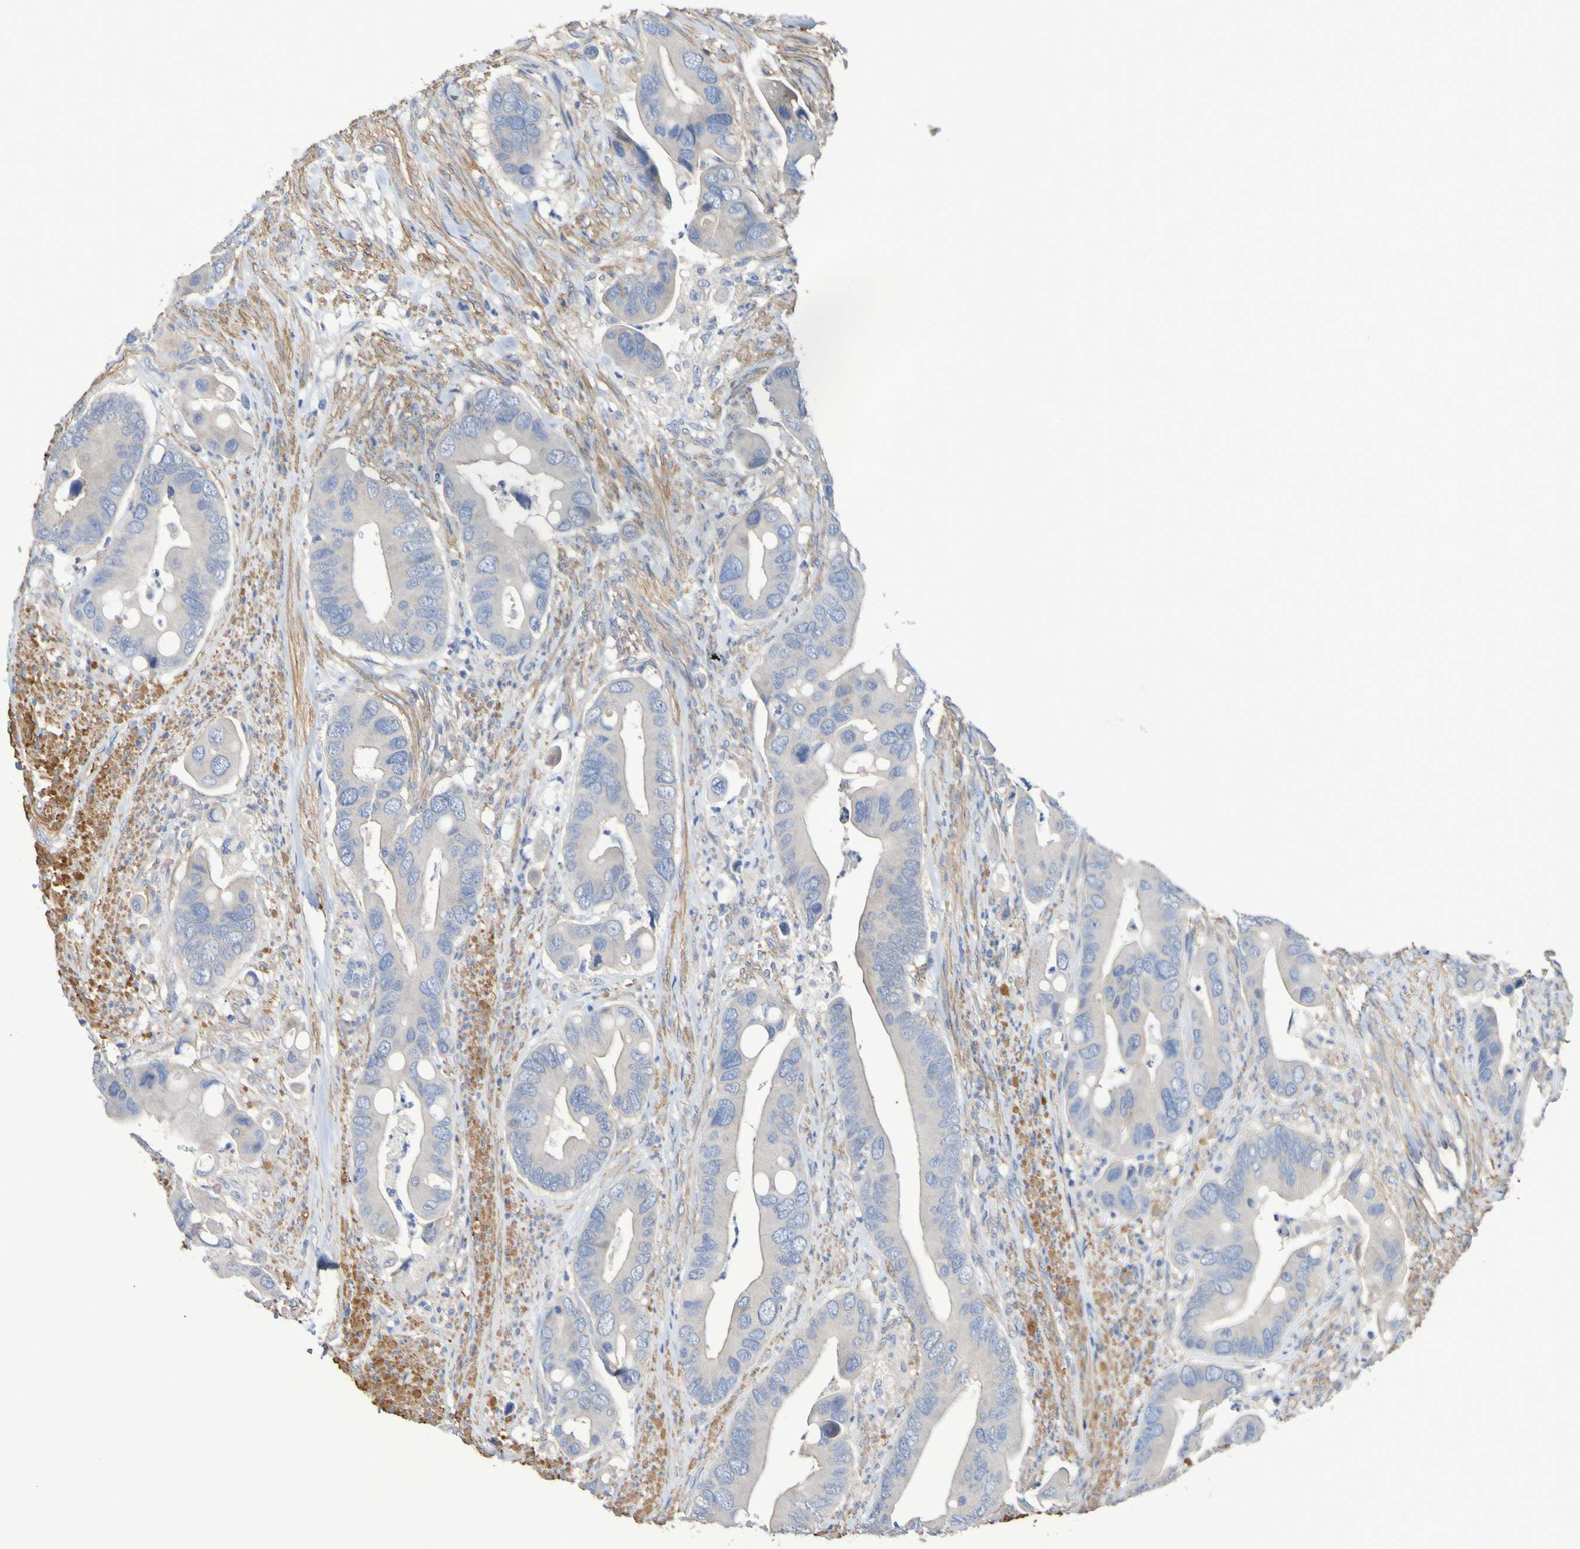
{"staining": {"intensity": "weak", "quantity": ">75%", "location": "cytoplasmic/membranous"}, "tissue": "colorectal cancer", "cell_type": "Tumor cells", "image_type": "cancer", "snomed": [{"axis": "morphology", "description": "Adenocarcinoma, NOS"}, {"axis": "topography", "description": "Rectum"}], "caption": "Colorectal cancer stained for a protein (brown) reveals weak cytoplasmic/membranous positive expression in approximately >75% of tumor cells.", "gene": "SRPRB", "patient": {"sex": "female", "age": 57}}